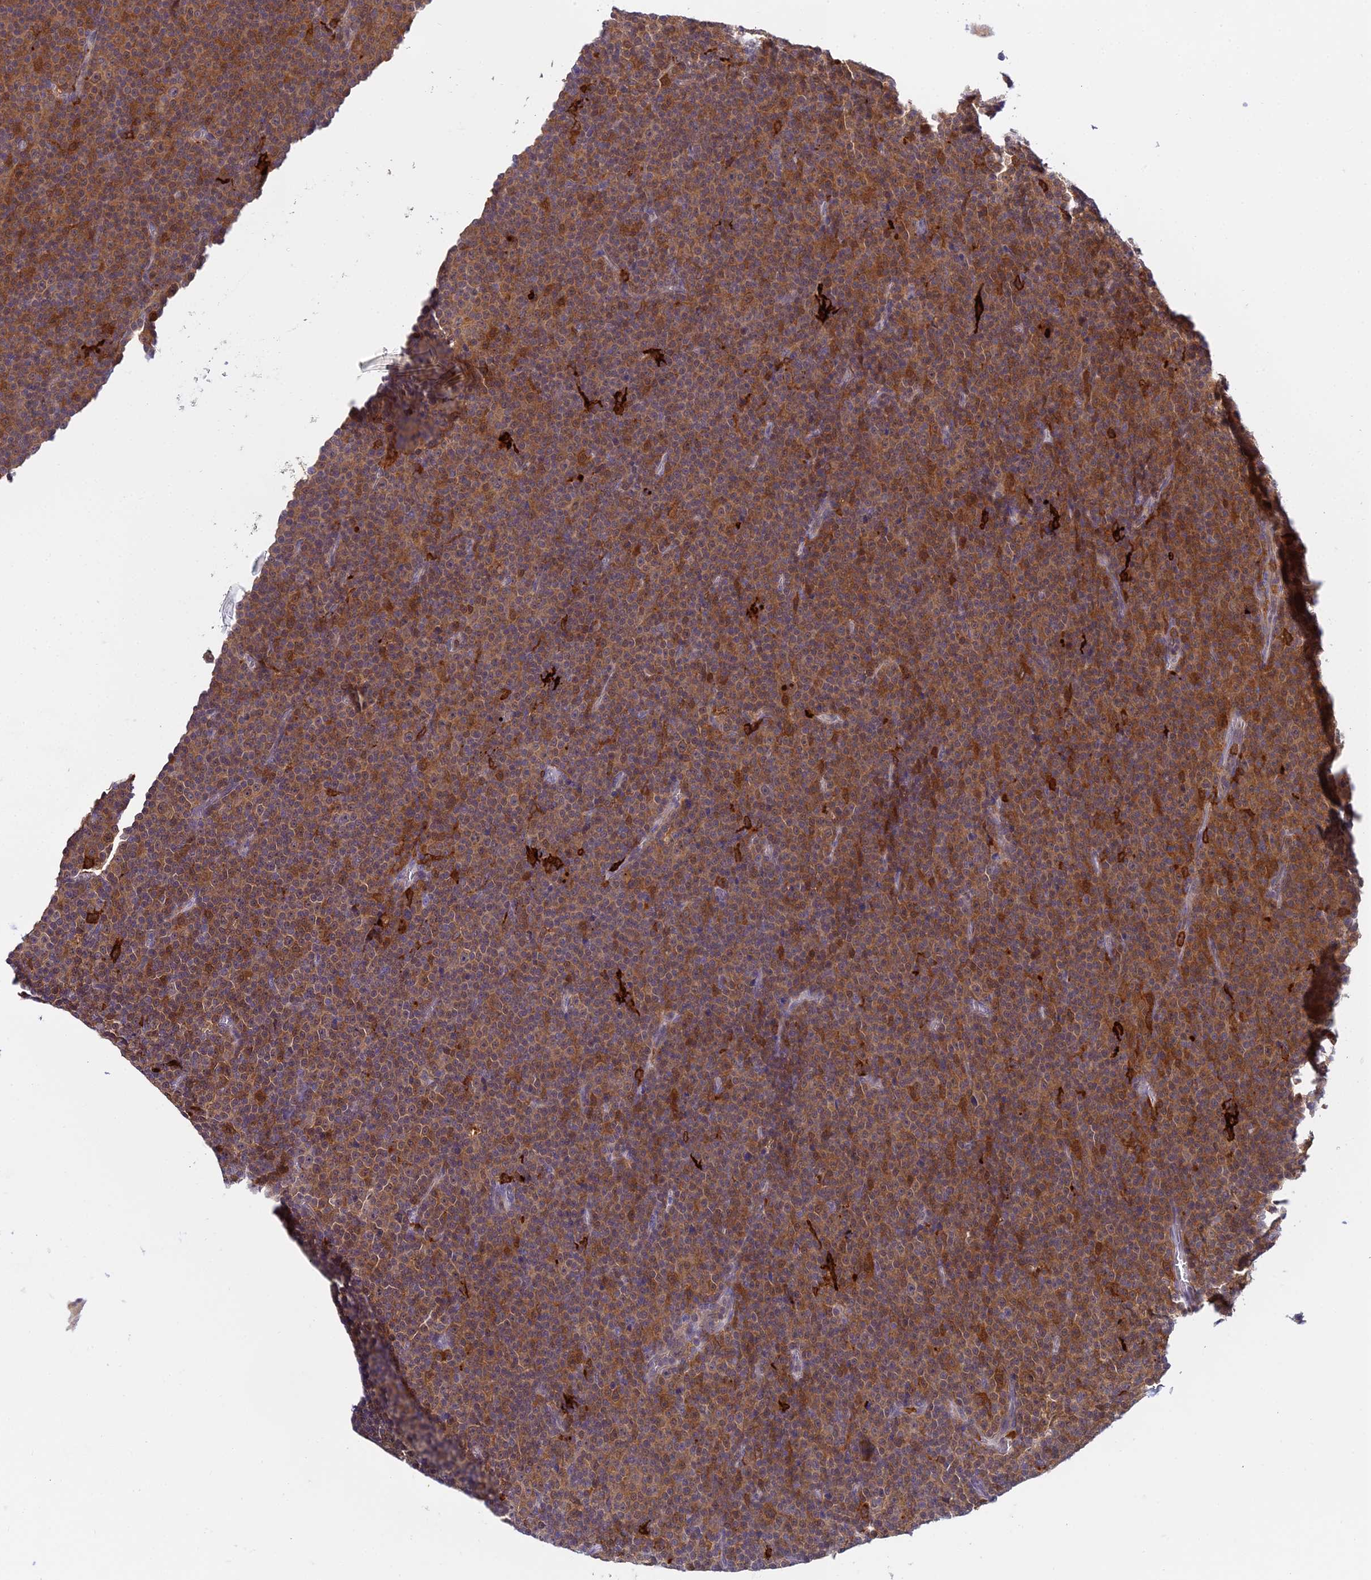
{"staining": {"intensity": "moderate", "quantity": "<25%", "location": "cytoplasmic/membranous"}, "tissue": "lymphoma", "cell_type": "Tumor cells", "image_type": "cancer", "snomed": [{"axis": "morphology", "description": "Malignant lymphoma, non-Hodgkin's type, Low grade"}, {"axis": "topography", "description": "Lymph node"}], "caption": "Protein expression analysis of low-grade malignant lymphoma, non-Hodgkin's type displays moderate cytoplasmic/membranous staining in approximately <25% of tumor cells. The staining was performed using DAB (3,3'-diaminobenzidine), with brown indicating positive protein expression. Nuclei are stained blue with hematoxylin.", "gene": "UBE2G1", "patient": {"sex": "female", "age": 67}}